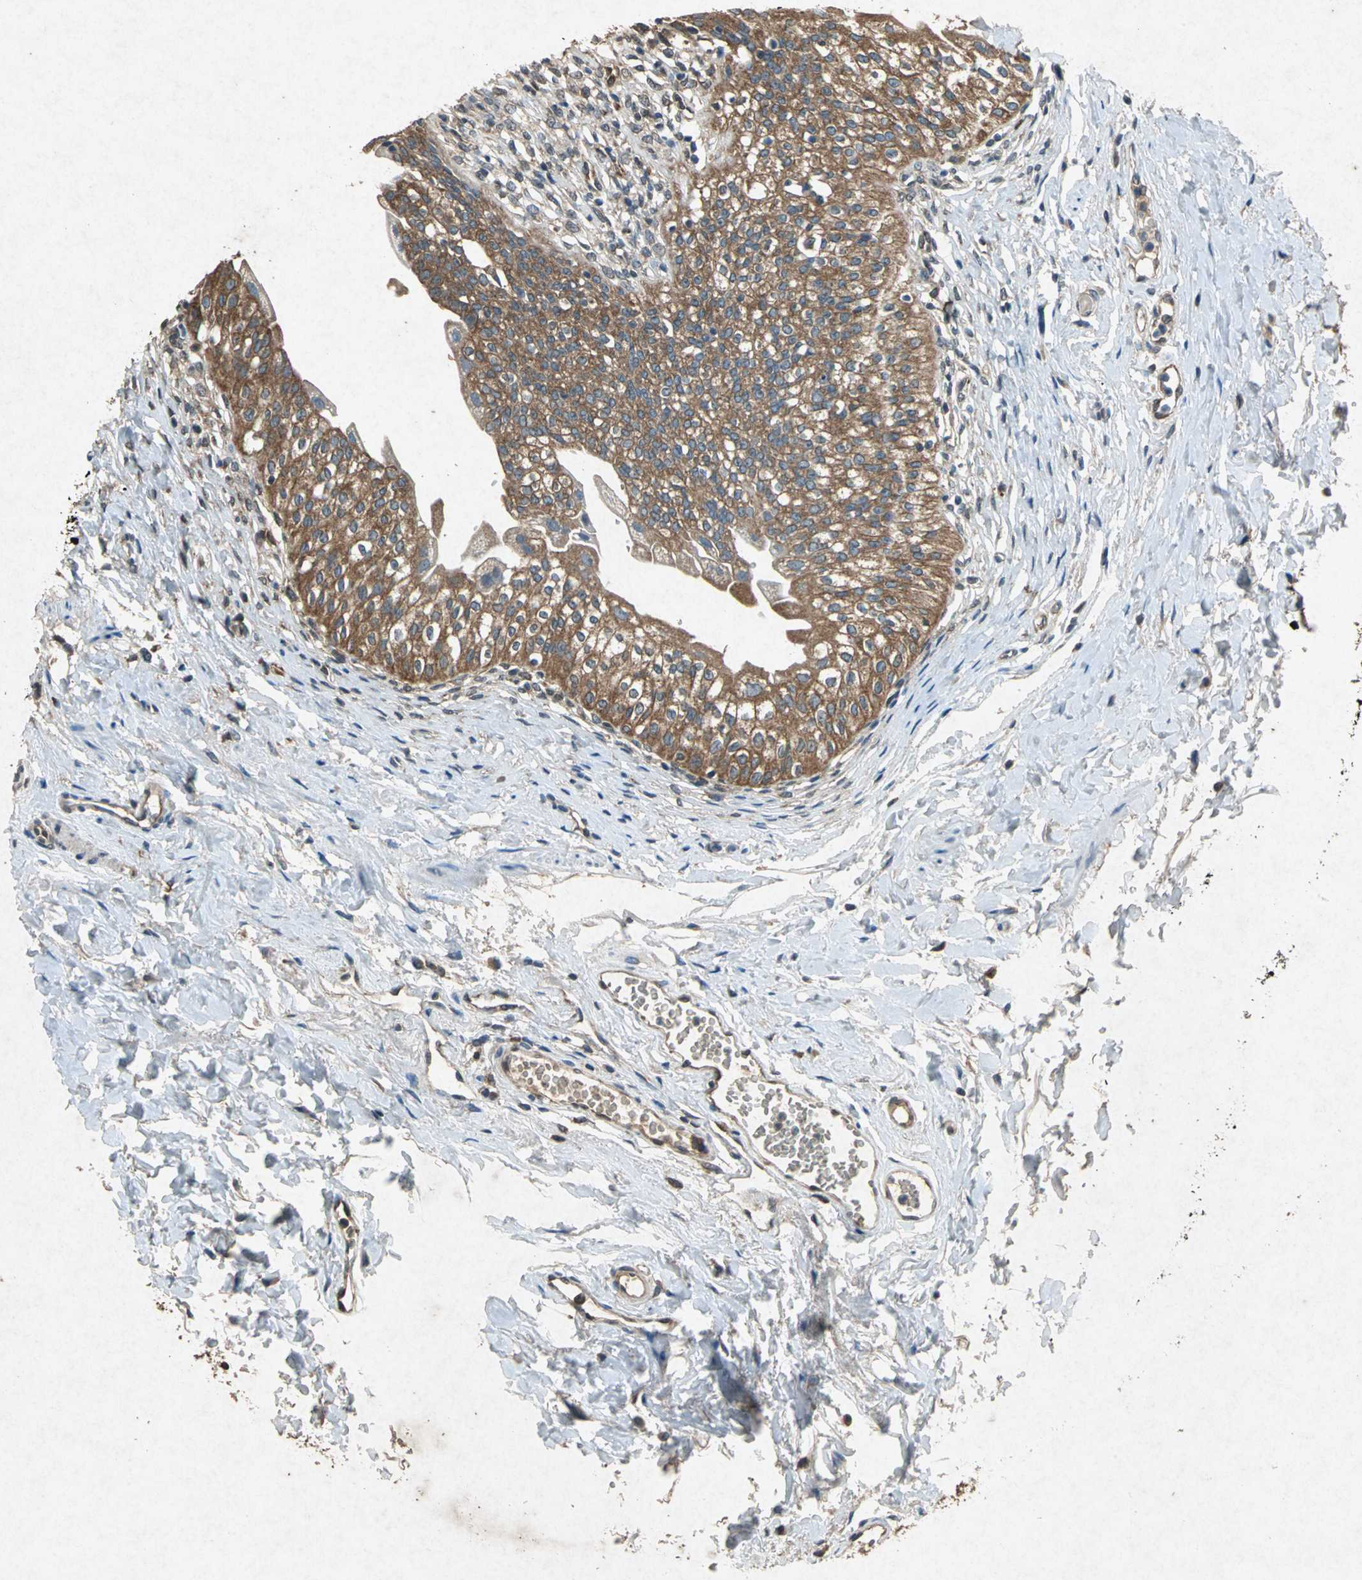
{"staining": {"intensity": "strong", "quantity": ">75%", "location": "cytoplasmic/membranous"}, "tissue": "urinary bladder", "cell_type": "Urothelial cells", "image_type": "normal", "snomed": [{"axis": "morphology", "description": "Normal tissue, NOS"}, {"axis": "topography", "description": "Urinary bladder"}], "caption": "Immunohistochemical staining of unremarkable urinary bladder shows strong cytoplasmic/membranous protein staining in about >75% of urothelial cells.", "gene": "HSP90AB1", "patient": {"sex": "female", "age": 80}}